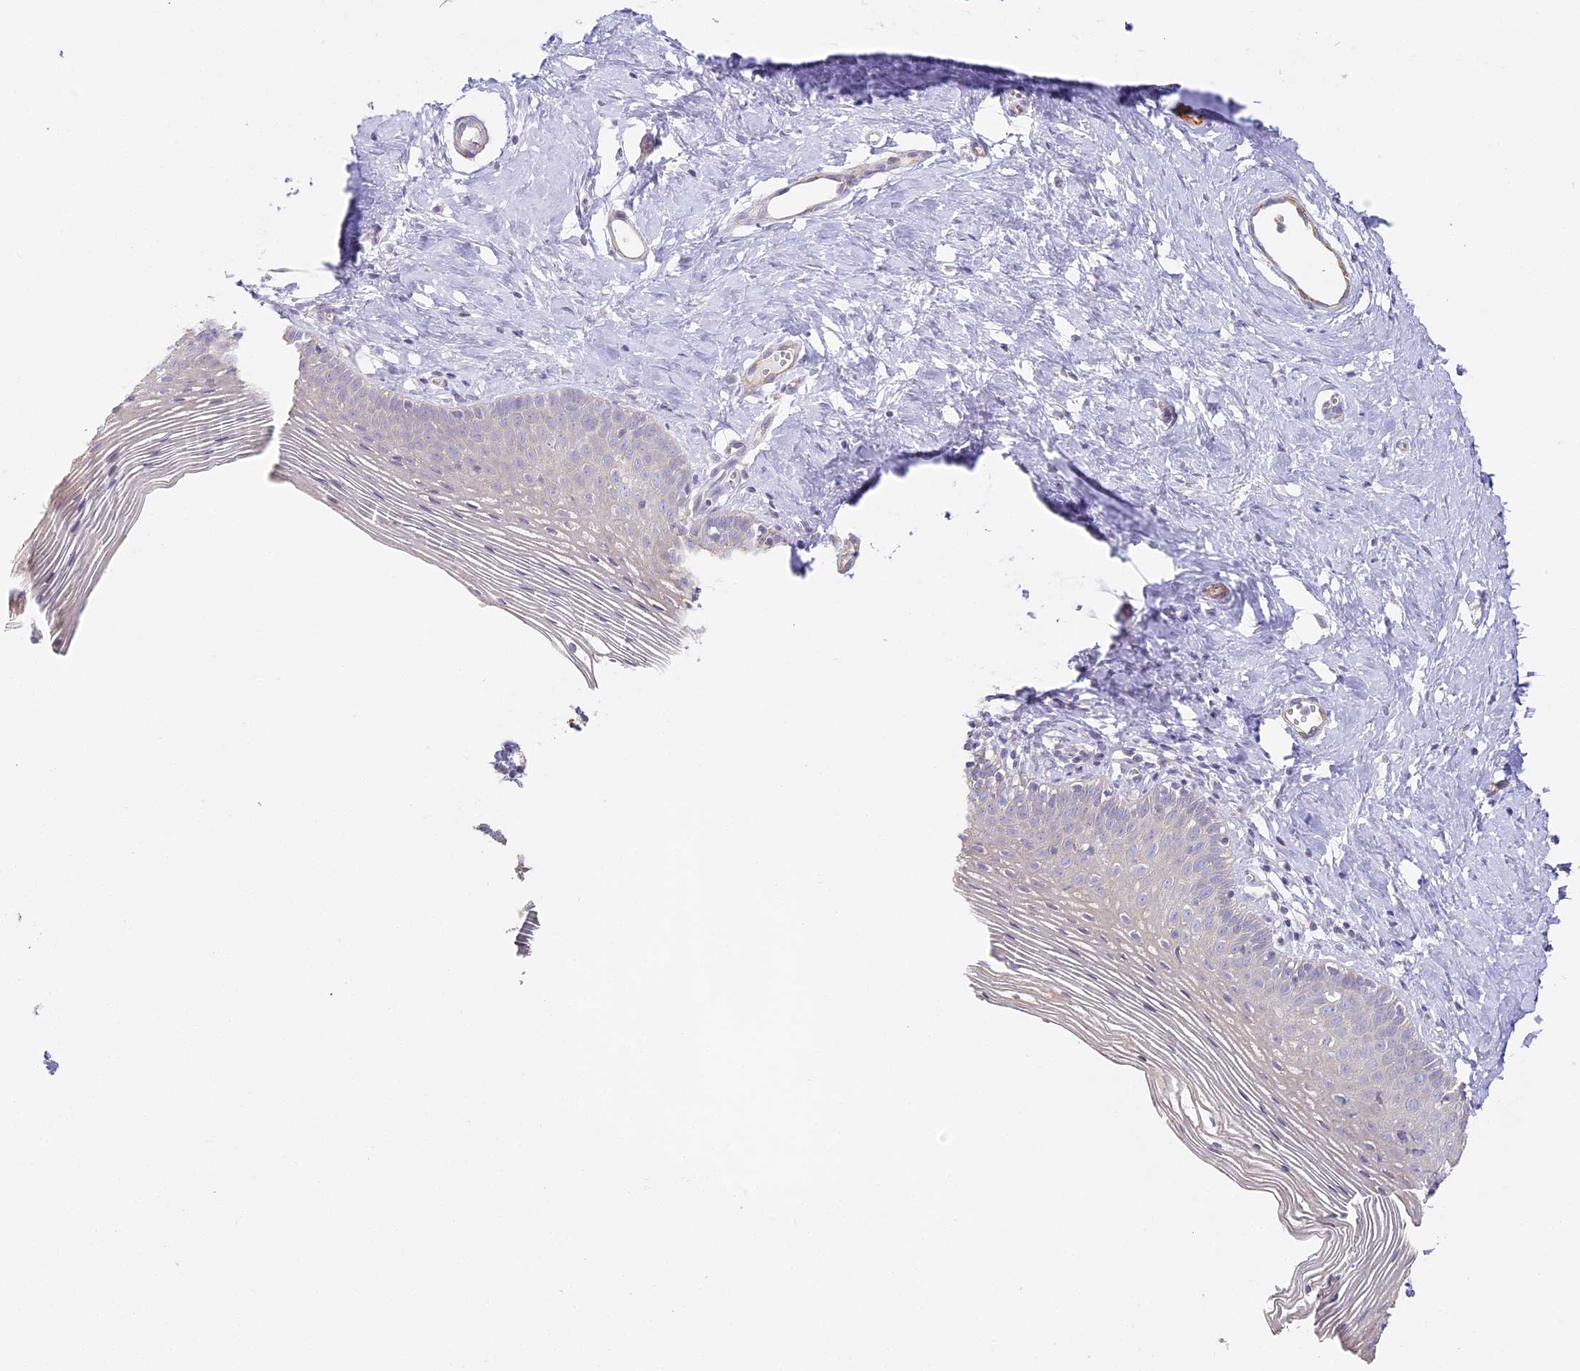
{"staining": {"intensity": "weak", "quantity": "<25%", "location": "cytoplasmic/membranous"}, "tissue": "vagina", "cell_type": "Squamous epithelial cells", "image_type": "normal", "snomed": [{"axis": "morphology", "description": "Normal tissue, NOS"}, {"axis": "topography", "description": "Vagina"}], "caption": "Immunohistochemistry (IHC) histopathology image of benign human vagina stained for a protein (brown), which exhibits no expression in squamous epithelial cells.", "gene": "MED28", "patient": {"sex": "female", "age": 32}}